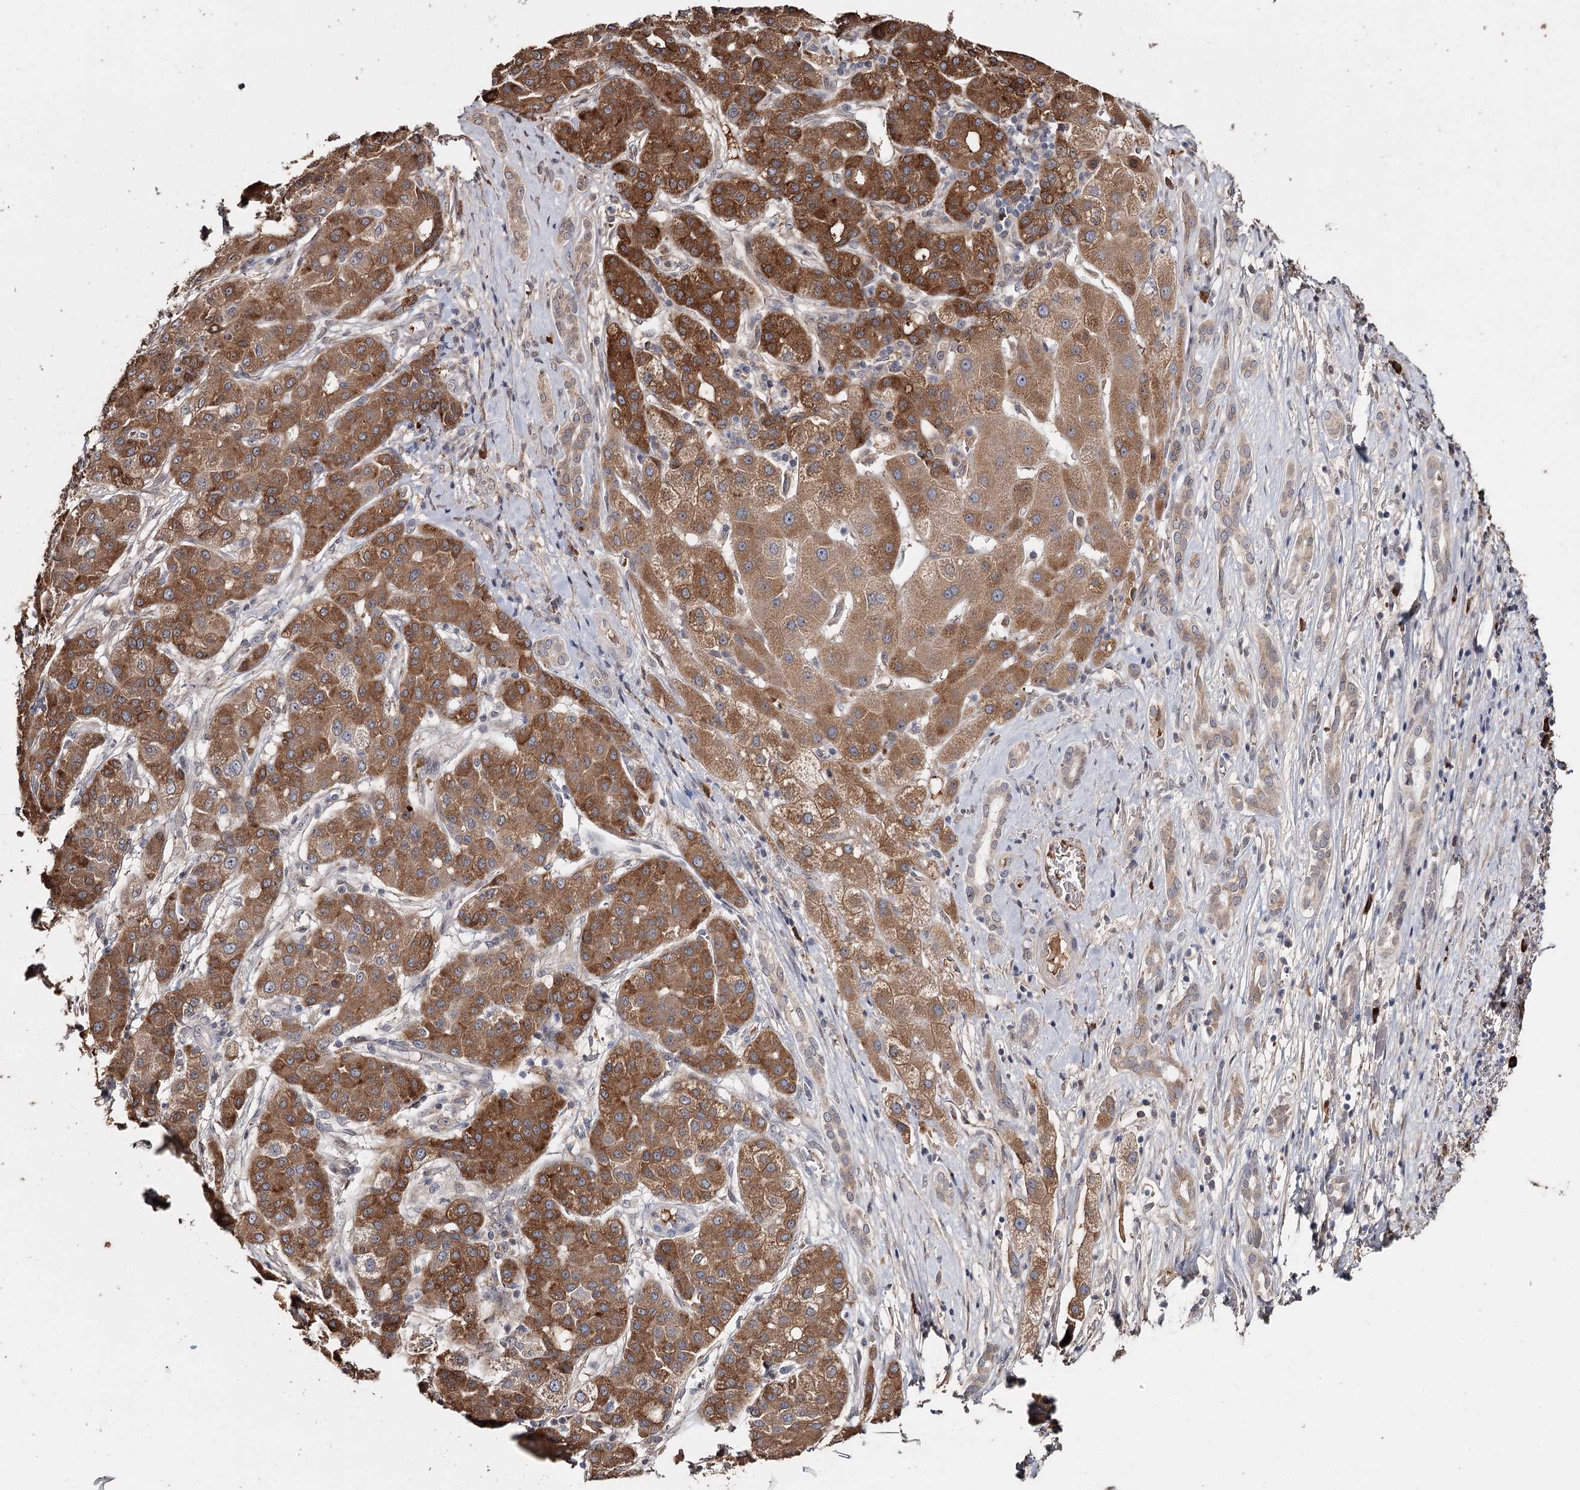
{"staining": {"intensity": "strong", "quantity": ">75%", "location": "cytoplasmic/membranous"}, "tissue": "liver cancer", "cell_type": "Tumor cells", "image_type": "cancer", "snomed": [{"axis": "morphology", "description": "Carcinoma, Hepatocellular, NOS"}, {"axis": "topography", "description": "Liver"}], "caption": "High-magnification brightfield microscopy of liver cancer stained with DAB (3,3'-diaminobenzidine) (brown) and counterstained with hematoxylin (blue). tumor cells exhibit strong cytoplasmic/membranous expression is appreciated in approximately>75% of cells.", "gene": "SYVN1", "patient": {"sex": "male", "age": 65}}